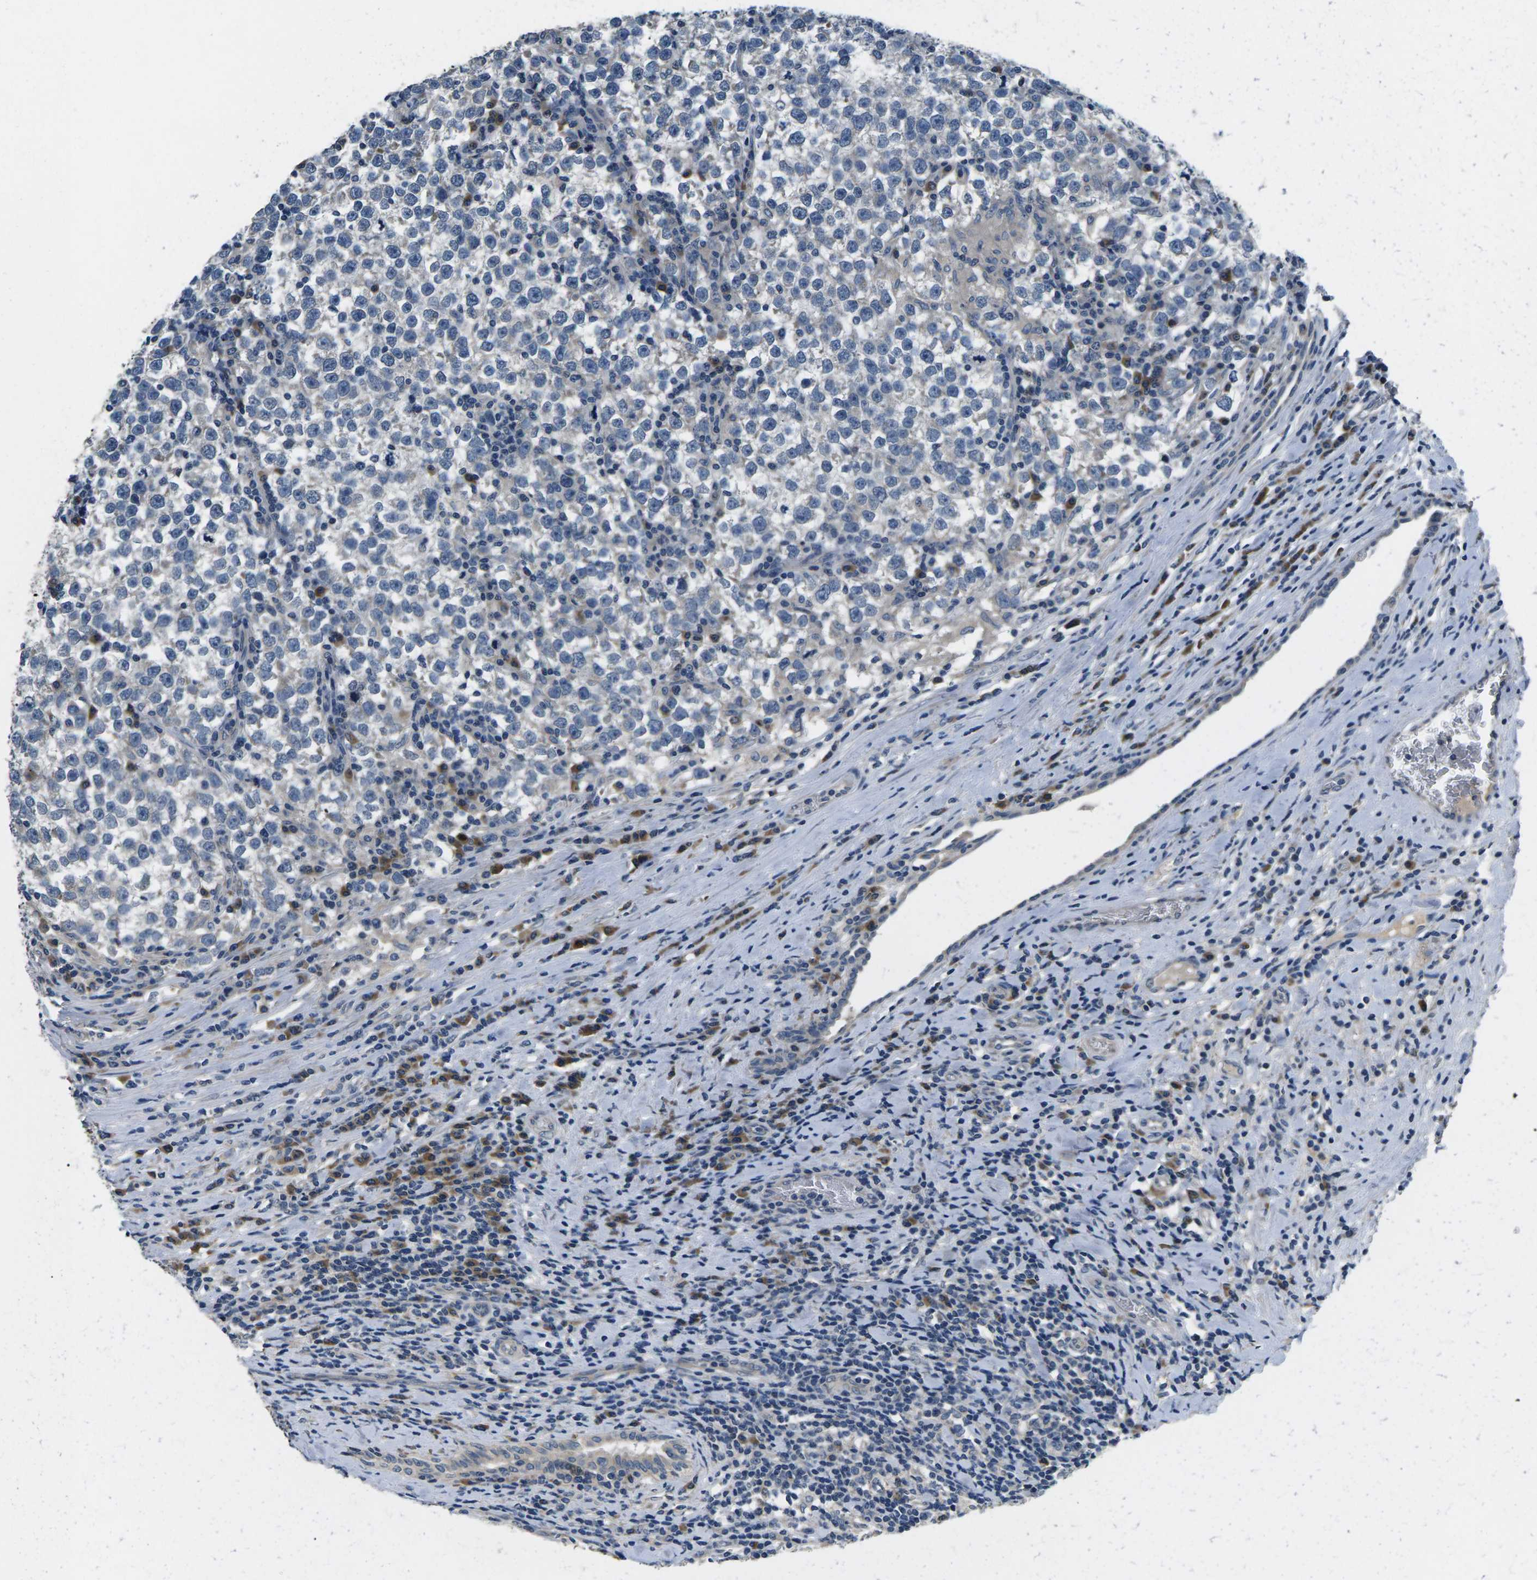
{"staining": {"intensity": "negative", "quantity": "none", "location": "none"}, "tissue": "testis cancer", "cell_type": "Tumor cells", "image_type": "cancer", "snomed": [{"axis": "morphology", "description": "Normal tissue, NOS"}, {"axis": "morphology", "description": "Seminoma, NOS"}, {"axis": "topography", "description": "Testis"}], "caption": "Photomicrograph shows no protein expression in tumor cells of testis cancer (seminoma) tissue.", "gene": "ERGIC3", "patient": {"sex": "male", "age": 43}}